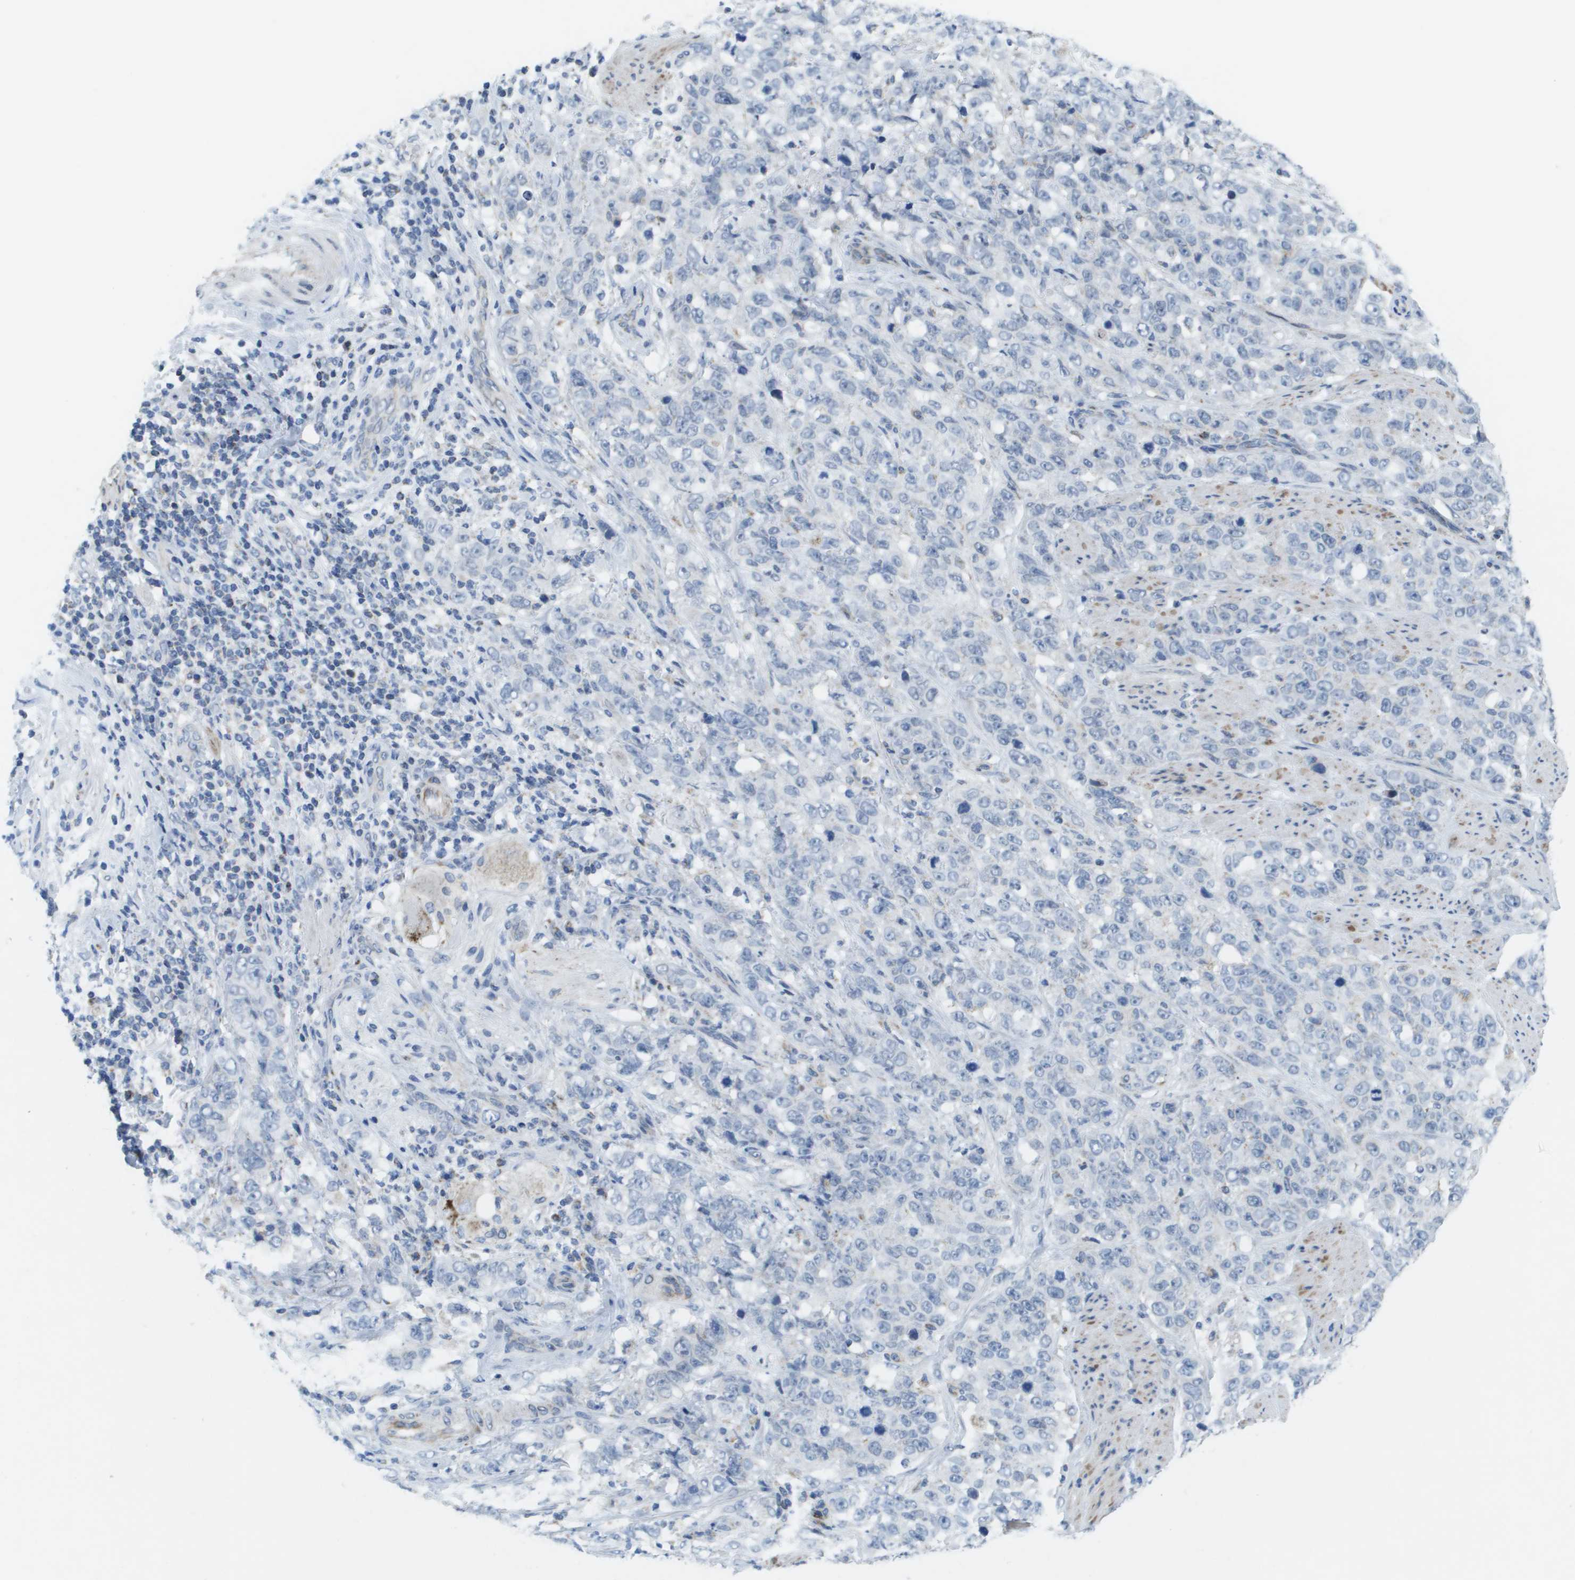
{"staining": {"intensity": "negative", "quantity": "none", "location": "none"}, "tissue": "stomach cancer", "cell_type": "Tumor cells", "image_type": "cancer", "snomed": [{"axis": "morphology", "description": "Adenocarcinoma, NOS"}, {"axis": "topography", "description": "Stomach"}], "caption": "This is an immunohistochemistry image of stomach adenocarcinoma. There is no staining in tumor cells.", "gene": "TMEM223", "patient": {"sex": "male", "age": 48}}